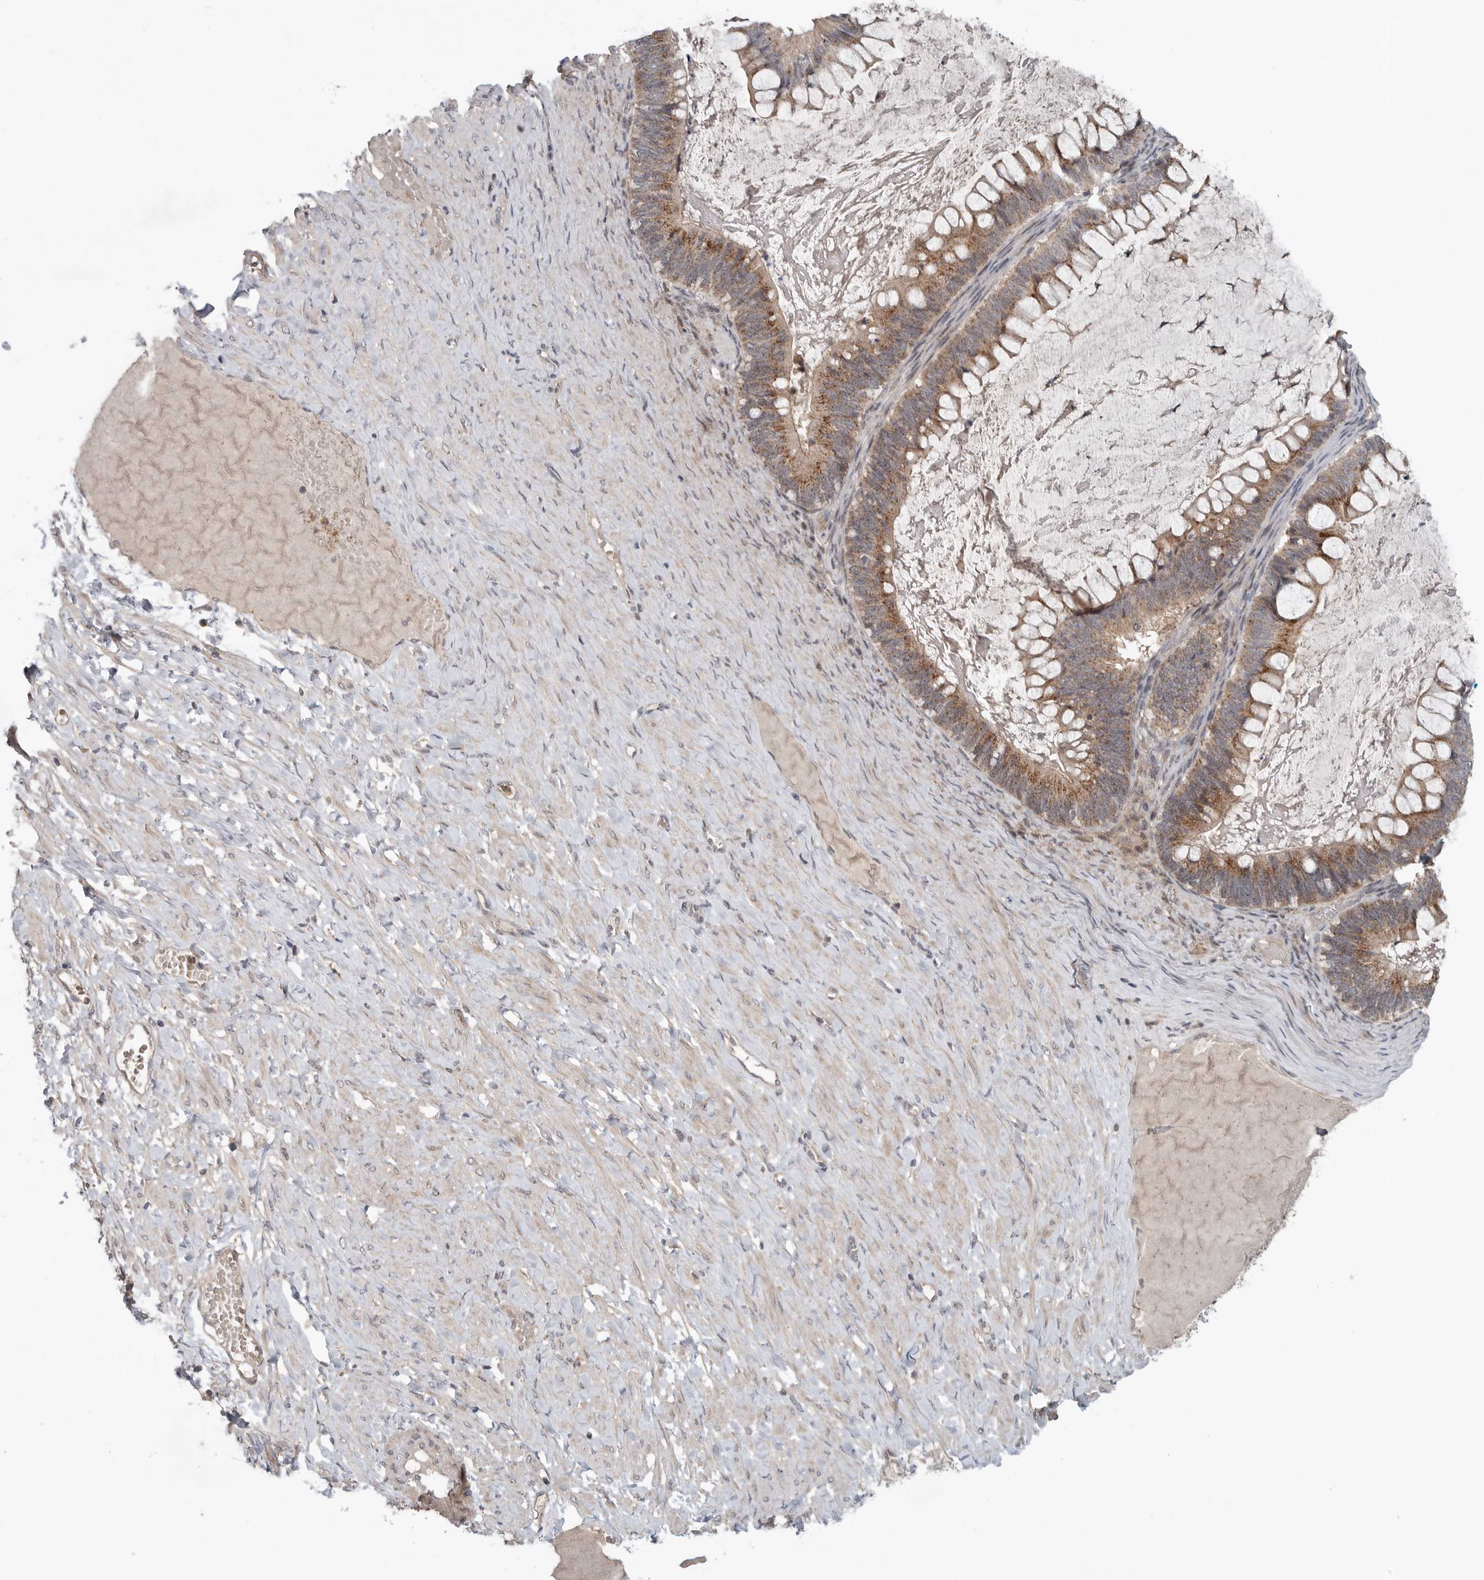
{"staining": {"intensity": "moderate", "quantity": ">75%", "location": "cytoplasmic/membranous"}, "tissue": "ovarian cancer", "cell_type": "Tumor cells", "image_type": "cancer", "snomed": [{"axis": "morphology", "description": "Cystadenocarcinoma, mucinous, NOS"}, {"axis": "topography", "description": "Ovary"}], "caption": "This is an image of IHC staining of ovarian mucinous cystadenocarcinoma, which shows moderate staining in the cytoplasmic/membranous of tumor cells.", "gene": "SCP2", "patient": {"sex": "female", "age": 61}}